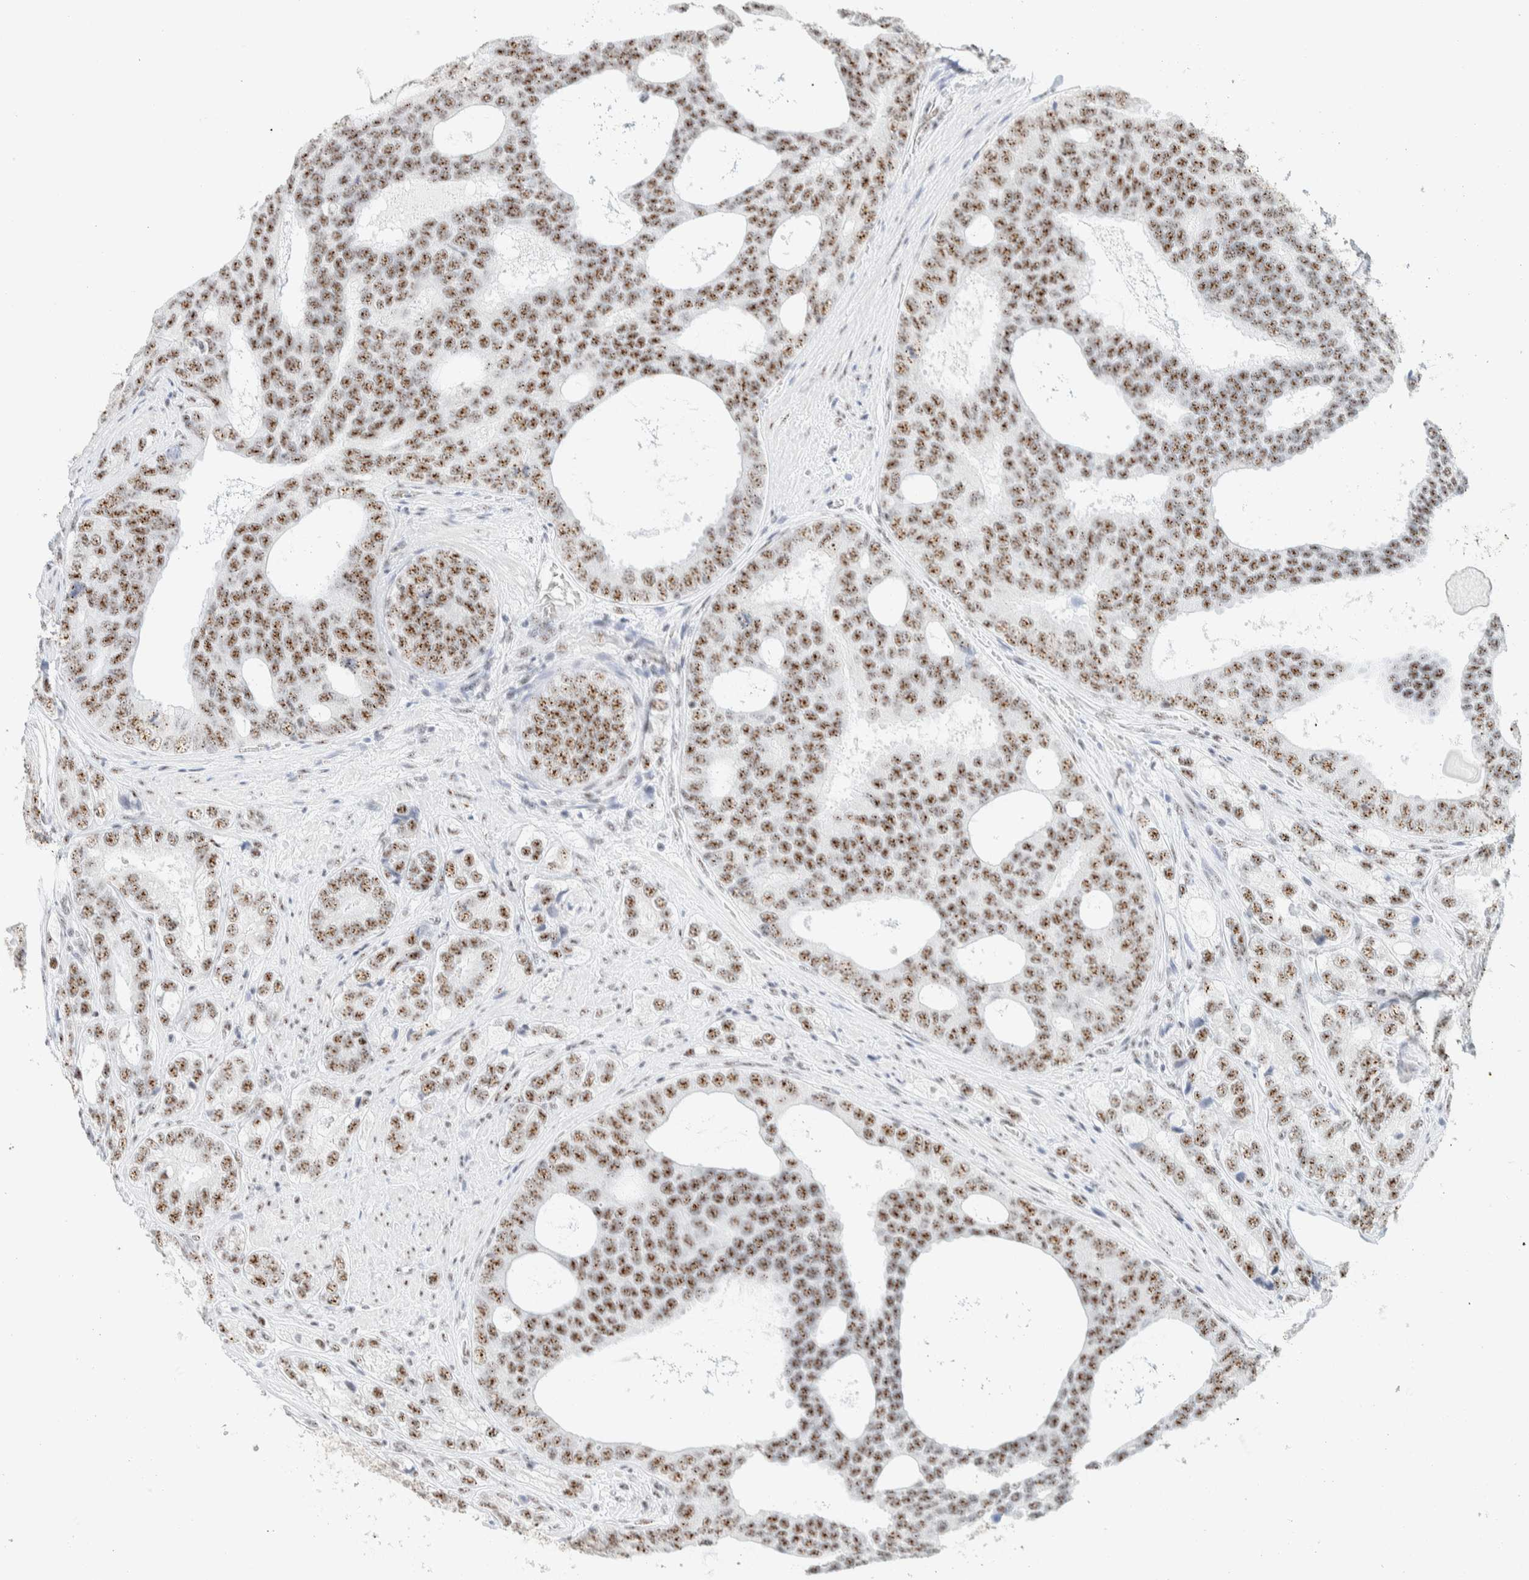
{"staining": {"intensity": "moderate", "quantity": ">75%", "location": "nuclear"}, "tissue": "prostate cancer", "cell_type": "Tumor cells", "image_type": "cancer", "snomed": [{"axis": "morphology", "description": "Adenocarcinoma, High grade"}, {"axis": "topography", "description": "Prostate"}], "caption": "Immunohistochemical staining of human prostate cancer (high-grade adenocarcinoma) reveals moderate nuclear protein expression in about >75% of tumor cells. The protein of interest is stained brown, and the nuclei are stained in blue (DAB (3,3'-diaminobenzidine) IHC with brightfield microscopy, high magnification).", "gene": "SON", "patient": {"sex": "male", "age": 56}}